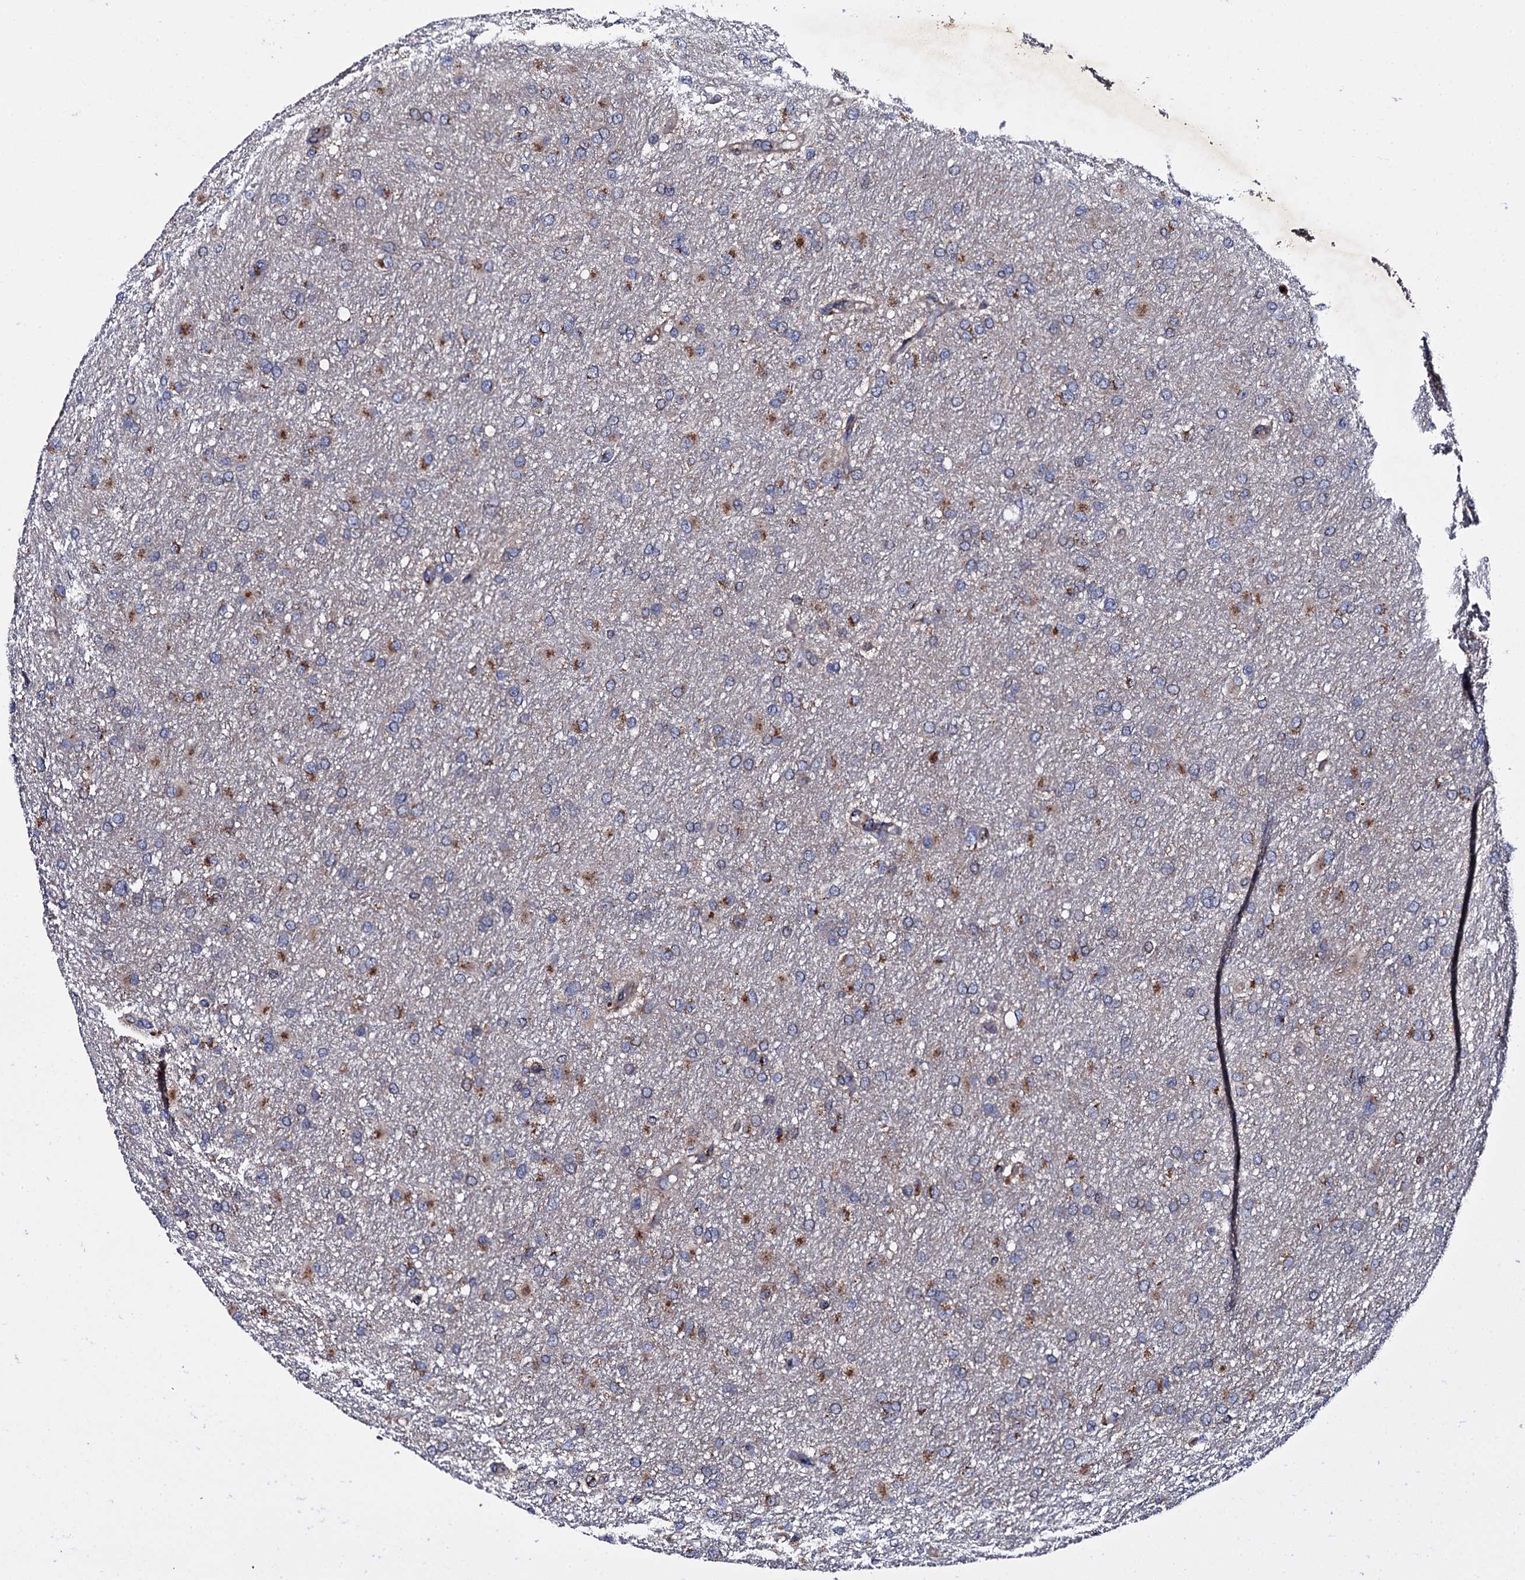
{"staining": {"intensity": "moderate", "quantity": "25%-75%", "location": "cytoplasmic/membranous"}, "tissue": "glioma", "cell_type": "Tumor cells", "image_type": "cancer", "snomed": [{"axis": "morphology", "description": "Glioma, malignant, High grade"}, {"axis": "topography", "description": "Cerebral cortex"}], "caption": "Immunohistochemistry image of glioma stained for a protein (brown), which exhibits medium levels of moderate cytoplasmic/membranous expression in approximately 25%-75% of tumor cells.", "gene": "PLET1", "patient": {"sex": "female", "age": 36}}